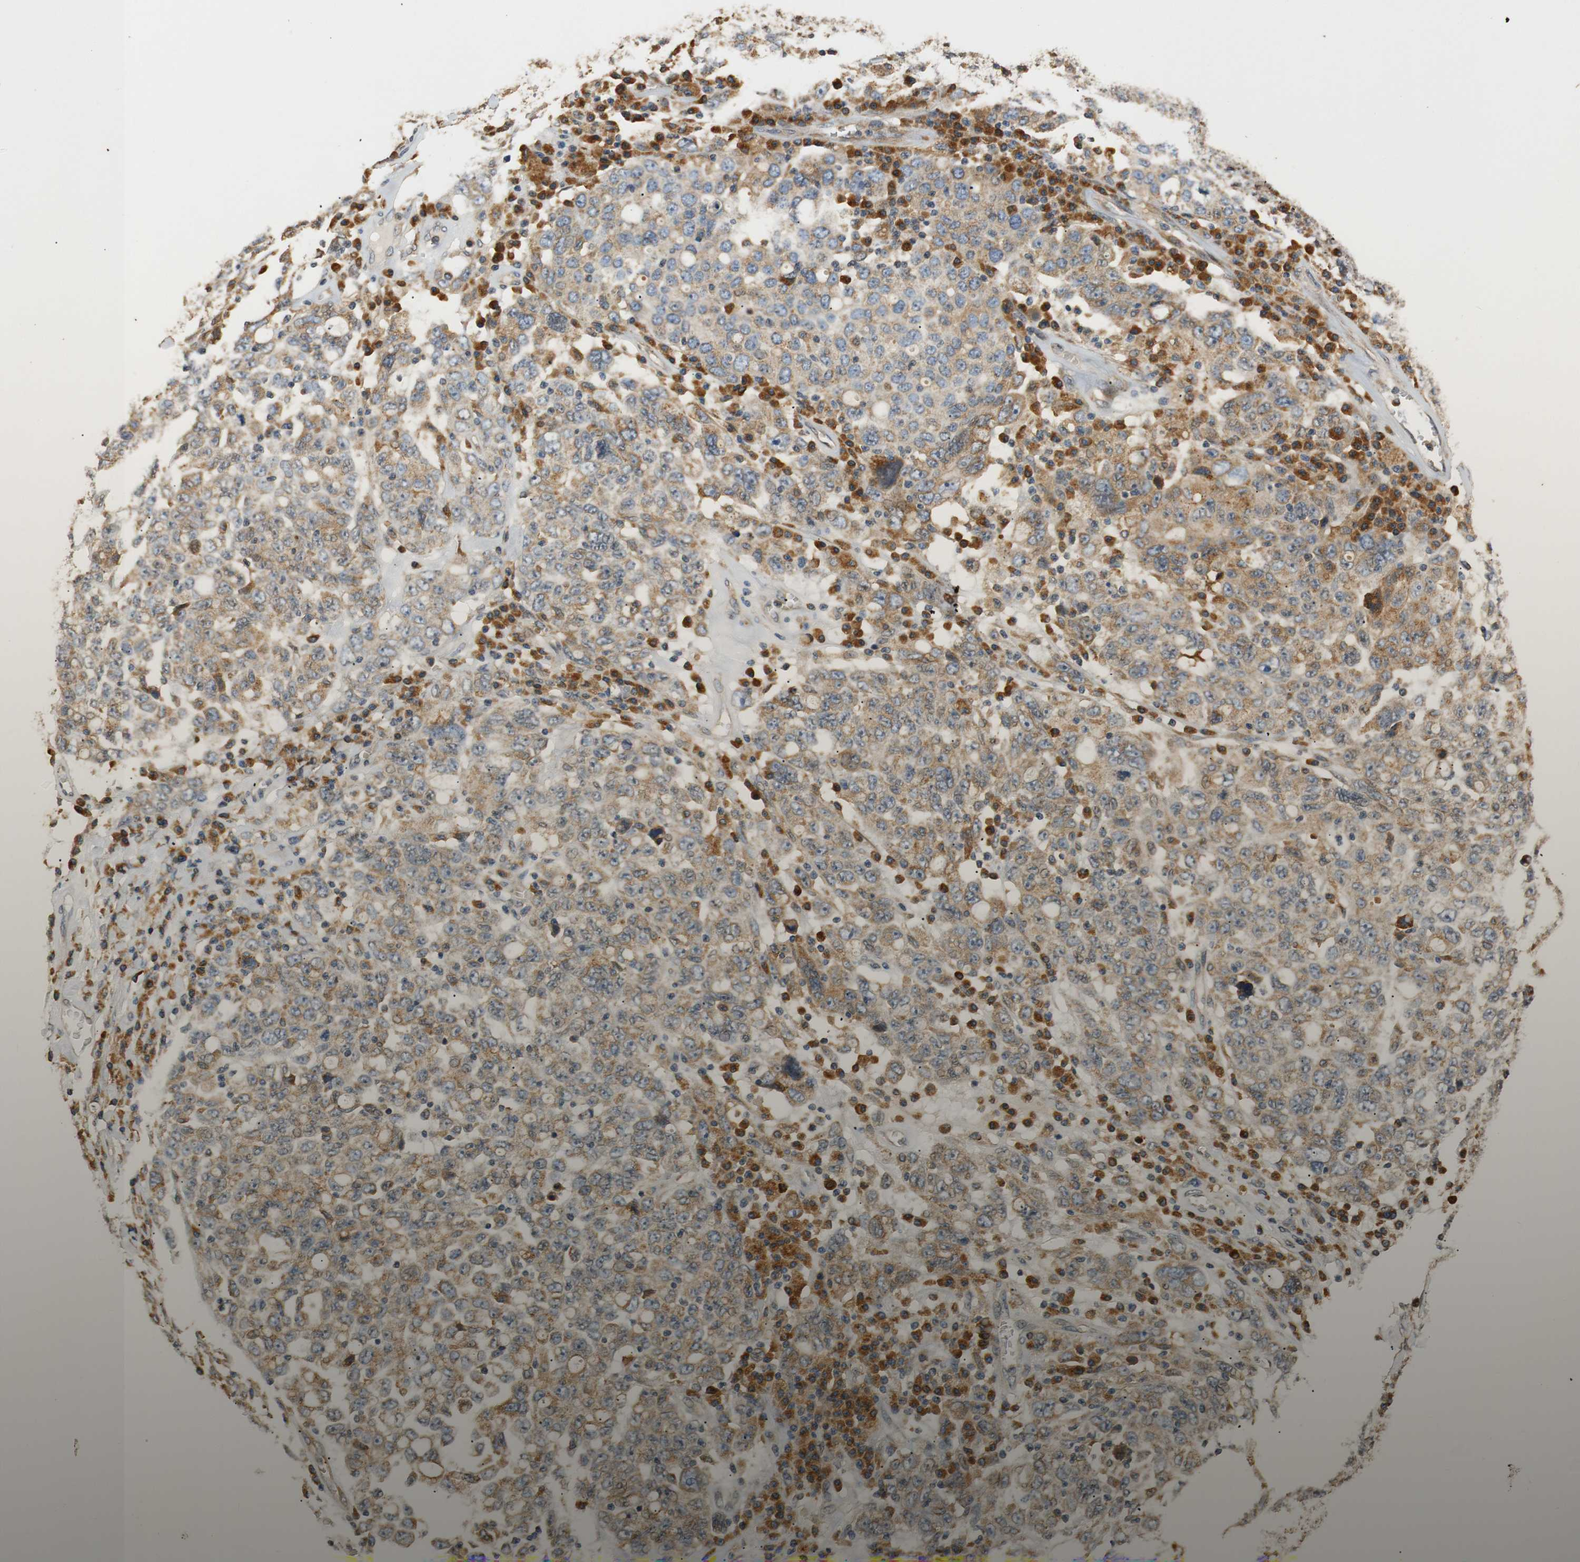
{"staining": {"intensity": "weak", "quantity": ">75%", "location": "cytoplasmic/membranous"}, "tissue": "ovarian cancer", "cell_type": "Tumor cells", "image_type": "cancer", "snomed": [{"axis": "morphology", "description": "Carcinoma, endometroid"}, {"axis": "topography", "description": "Ovary"}], "caption": "Human ovarian cancer stained with a protein marker exhibits weak staining in tumor cells.", "gene": "TMED2", "patient": {"sex": "female", "age": 62}}